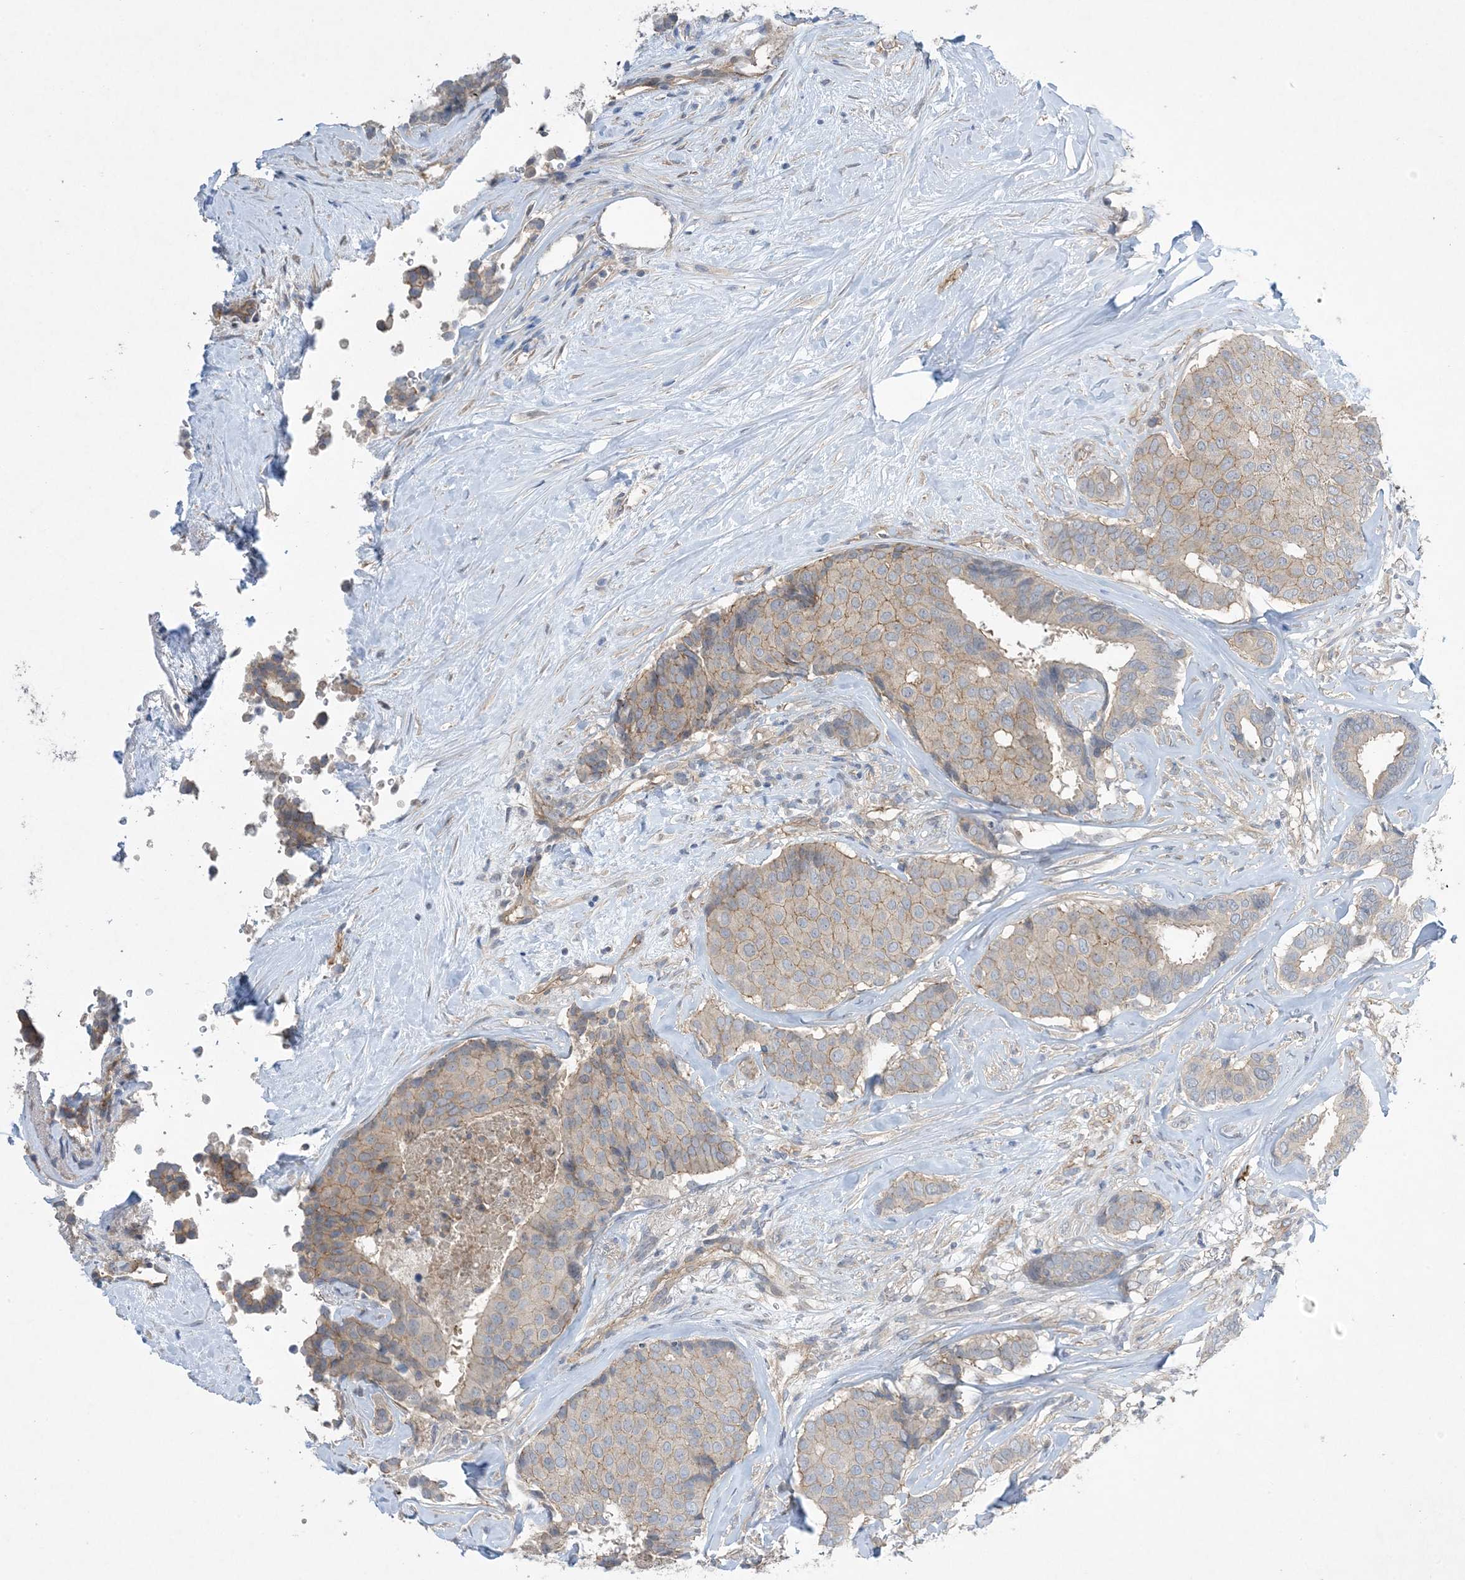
{"staining": {"intensity": "weak", "quantity": "25%-75%", "location": "cytoplasmic/membranous"}, "tissue": "breast cancer", "cell_type": "Tumor cells", "image_type": "cancer", "snomed": [{"axis": "morphology", "description": "Duct carcinoma"}, {"axis": "topography", "description": "Breast"}], "caption": "Breast cancer stained with DAB immunohistochemistry (IHC) demonstrates low levels of weak cytoplasmic/membranous expression in approximately 25%-75% of tumor cells. (brown staining indicates protein expression, while blue staining denotes nuclei).", "gene": "AOC1", "patient": {"sex": "female", "age": 75}}